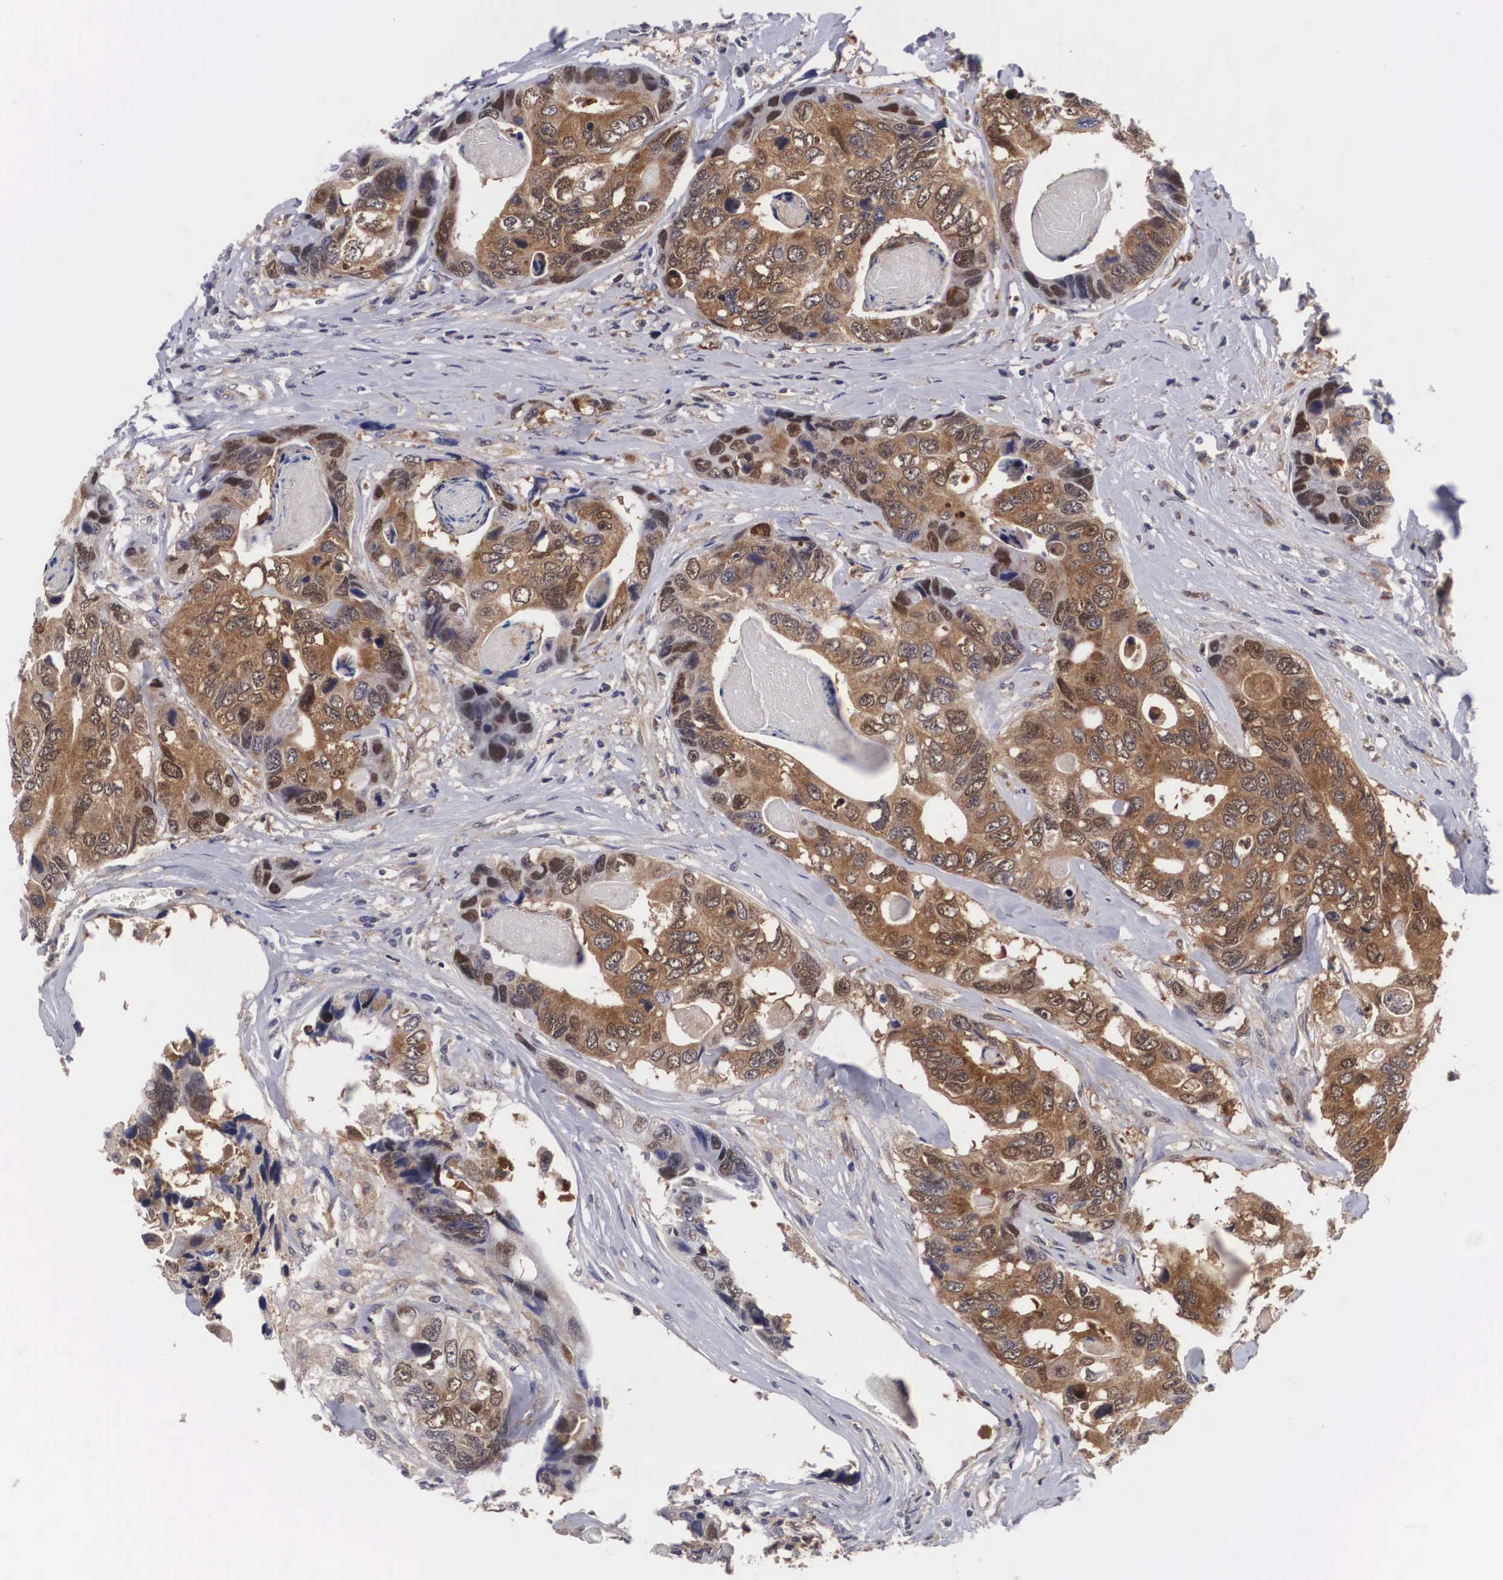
{"staining": {"intensity": "moderate", "quantity": ">75%", "location": "cytoplasmic/membranous,nuclear"}, "tissue": "colorectal cancer", "cell_type": "Tumor cells", "image_type": "cancer", "snomed": [{"axis": "morphology", "description": "Adenocarcinoma, NOS"}, {"axis": "topography", "description": "Colon"}], "caption": "IHC image of colorectal cancer (adenocarcinoma) stained for a protein (brown), which reveals medium levels of moderate cytoplasmic/membranous and nuclear staining in approximately >75% of tumor cells.", "gene": "ADSL", "patient": {"sex": "female", "age": 86}}